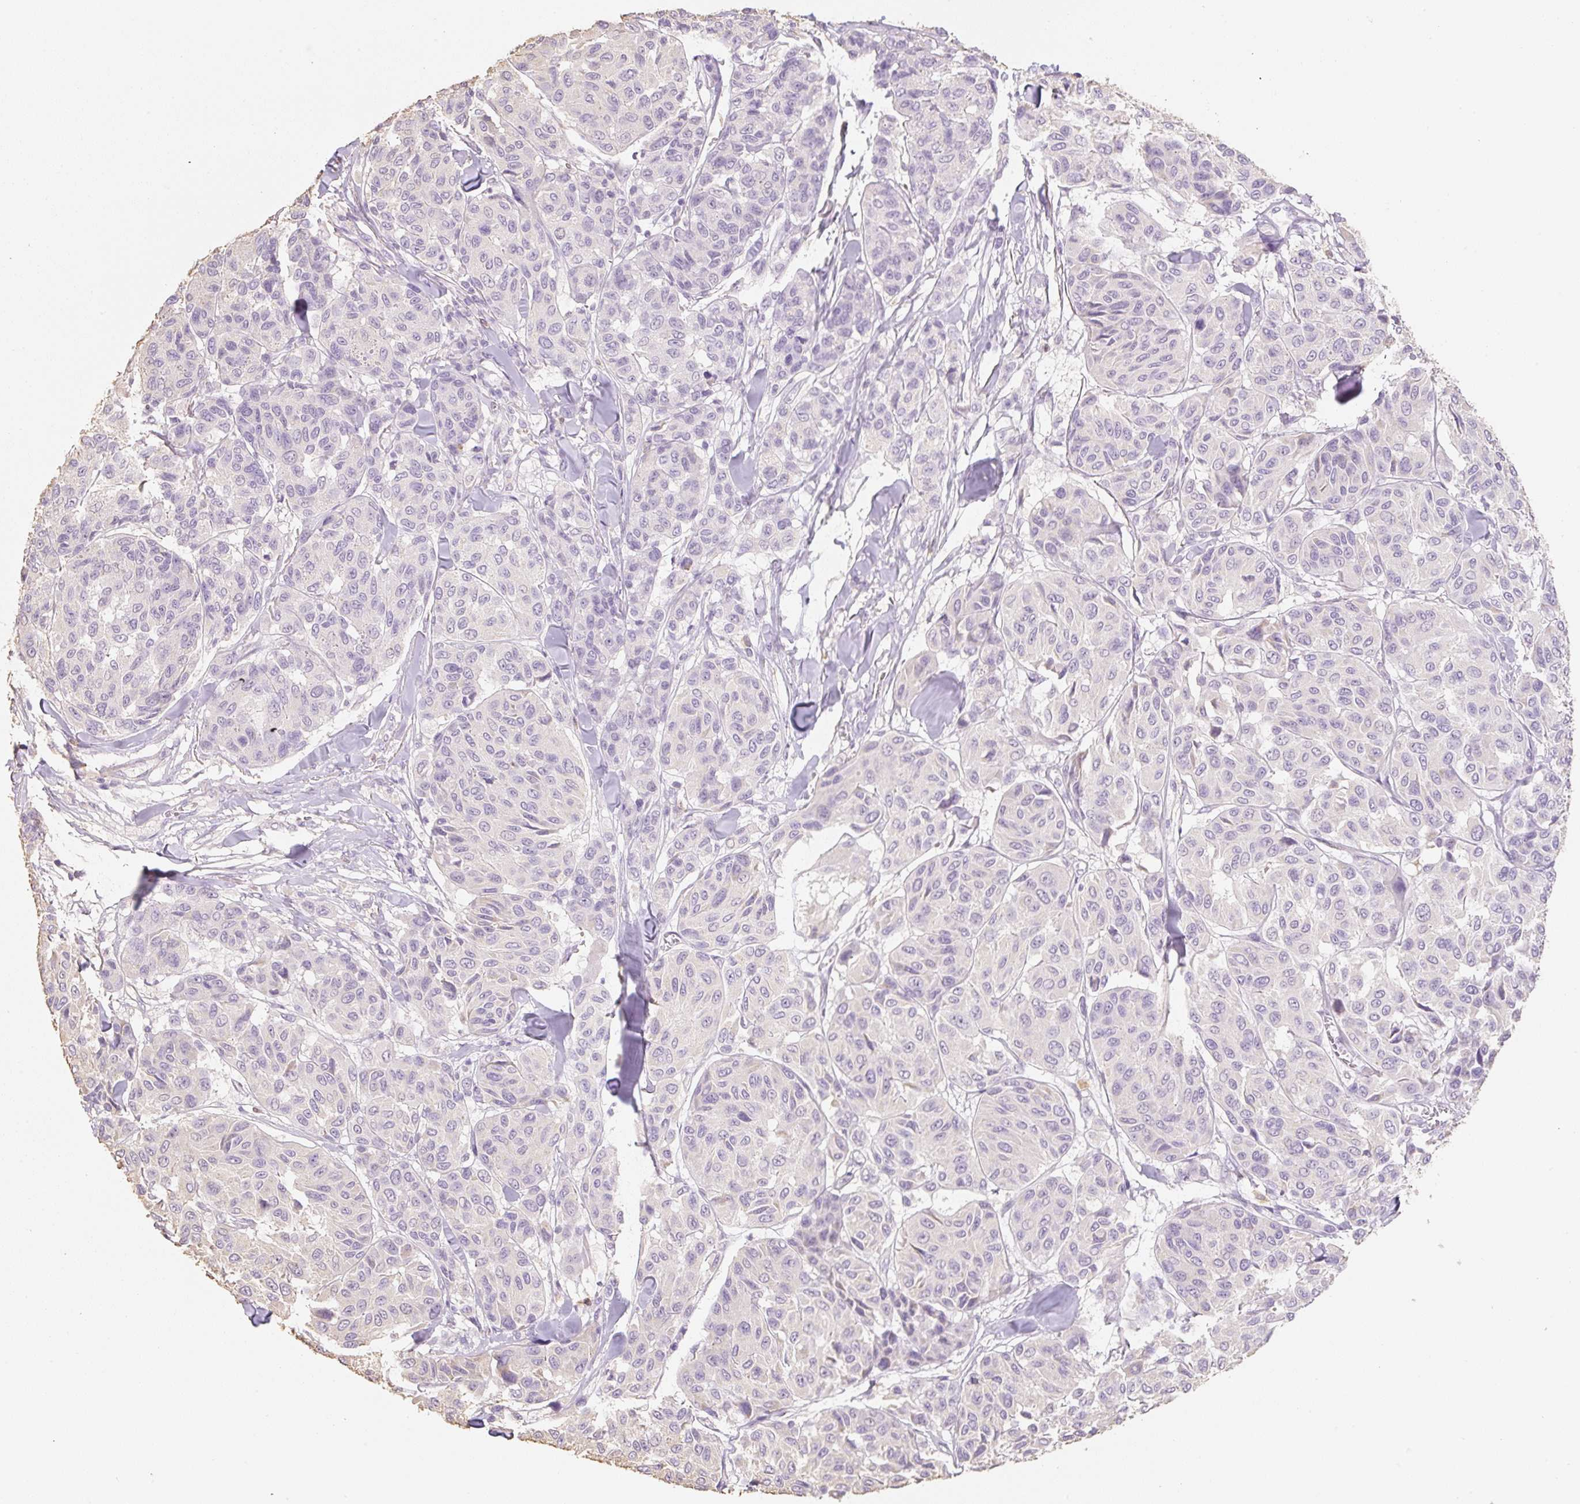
{"staining": {"intensity": "negative", "quantity": "none", "location": "none"}, "tissue": "melanoma", "cell_type": "Tumor cells", "image_type": "cancer", "snomed": [{"axis": "morphology", "description": "Malignant melanoma, NOS"}, {"axis": "topography", "description": "Skin"}], "caption": "This is an immunohistochemistry histopathology image of malignant melanoma. There is no staining in tumor cells.", "gene": "MBOAT7", "patient": {"sex": "female", "age": 66}}